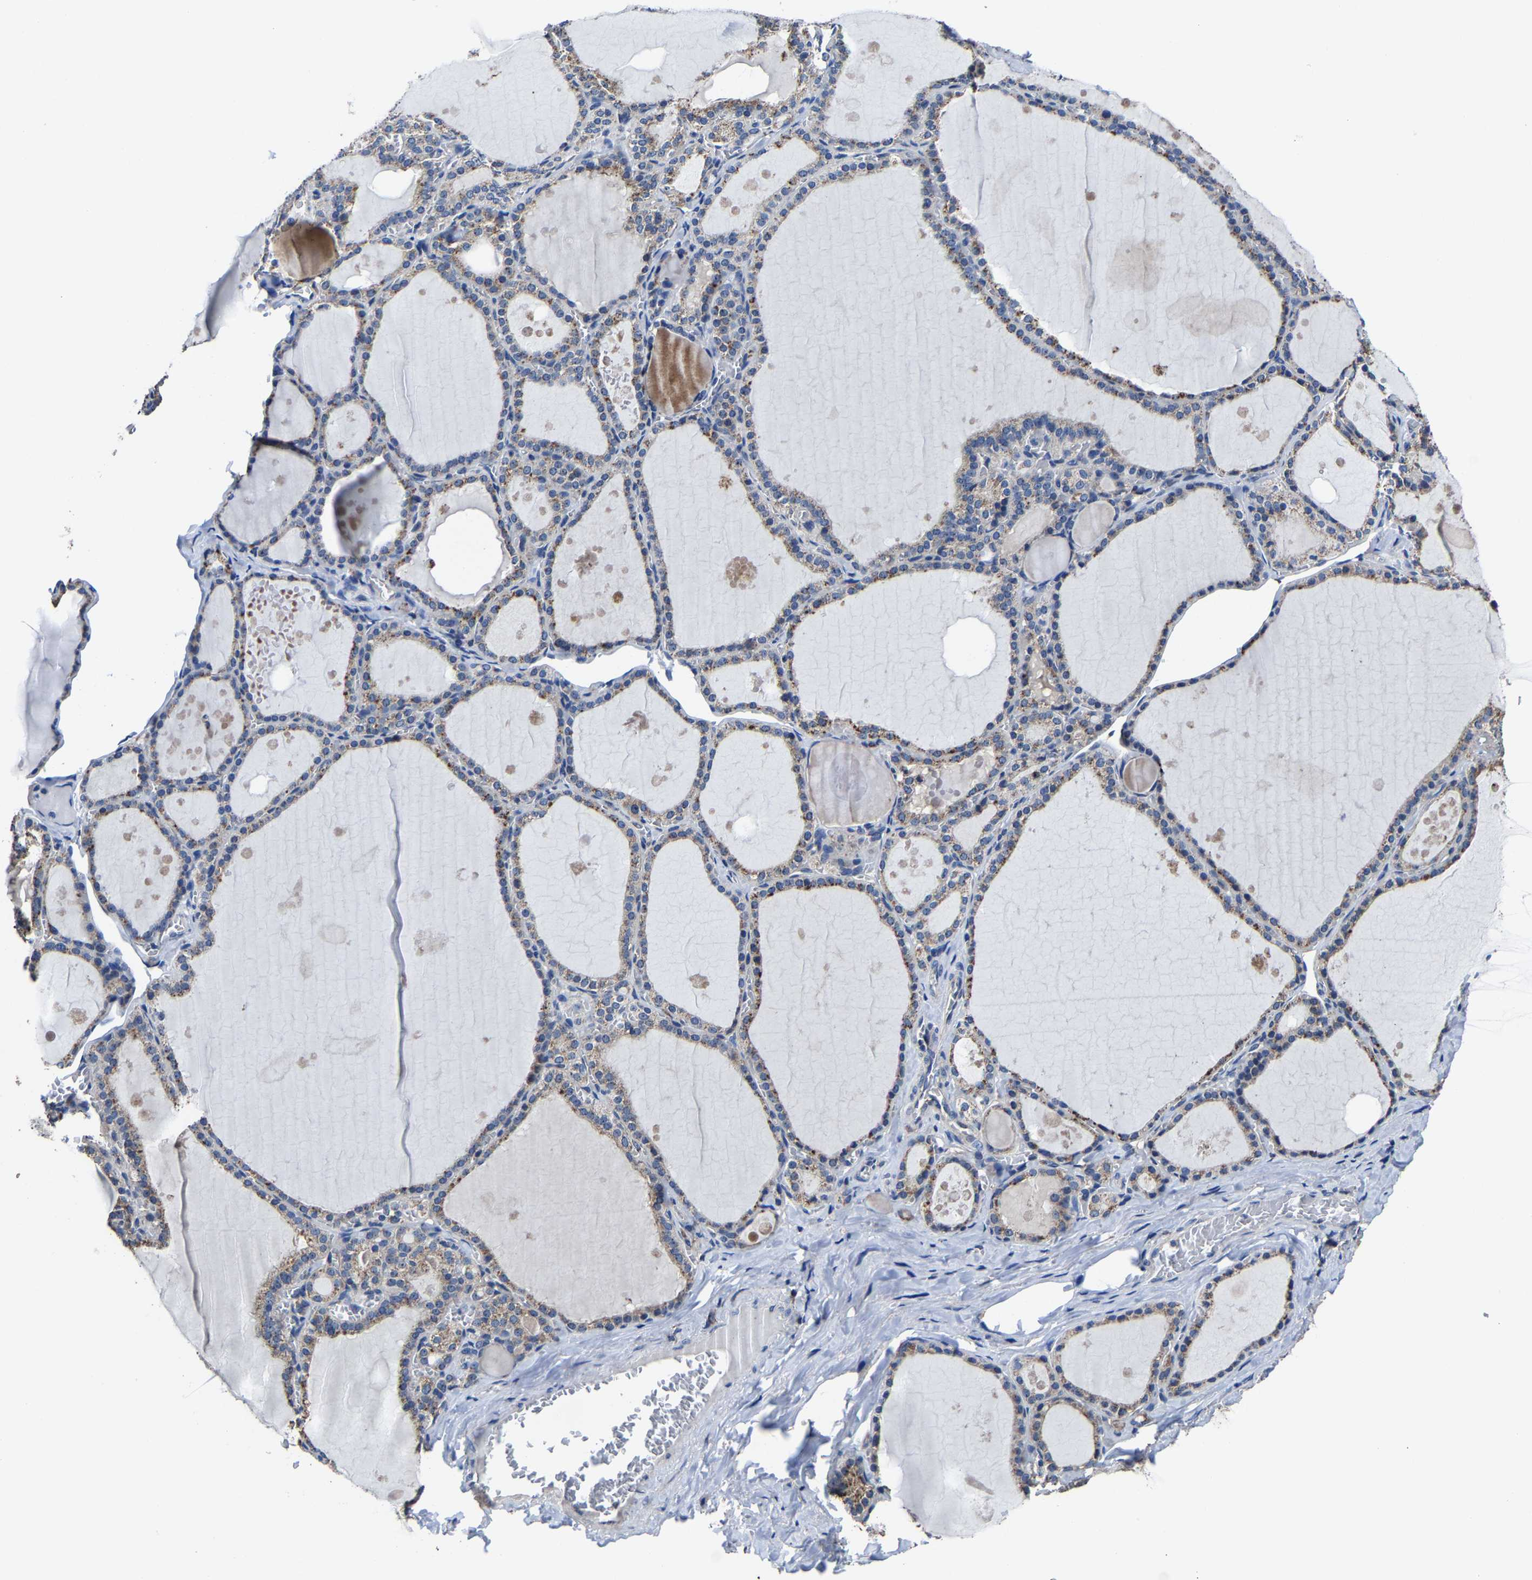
{"staining": {"intensity": "moderate", "quantity": "<25%", "location": "cytoplasmic/membranous"}, "tissue": "thyroid gland", "cell_type": "Glandular cells", "image_type": "normal", "snomed": [{"axis": "morphology", "description": "Normal tissue, NOS"}, {"axis": "topography", "description": "Thyroid gland"}], "caption": "Immunohistochemical staining of unremarkable human thyroid gland demonstrates moderate cytoplasmic/membranous protein expression in about <25% of glandular cells.", "gene": "ZCCHC7", "patient": {"sex": "male", "age": 56}}